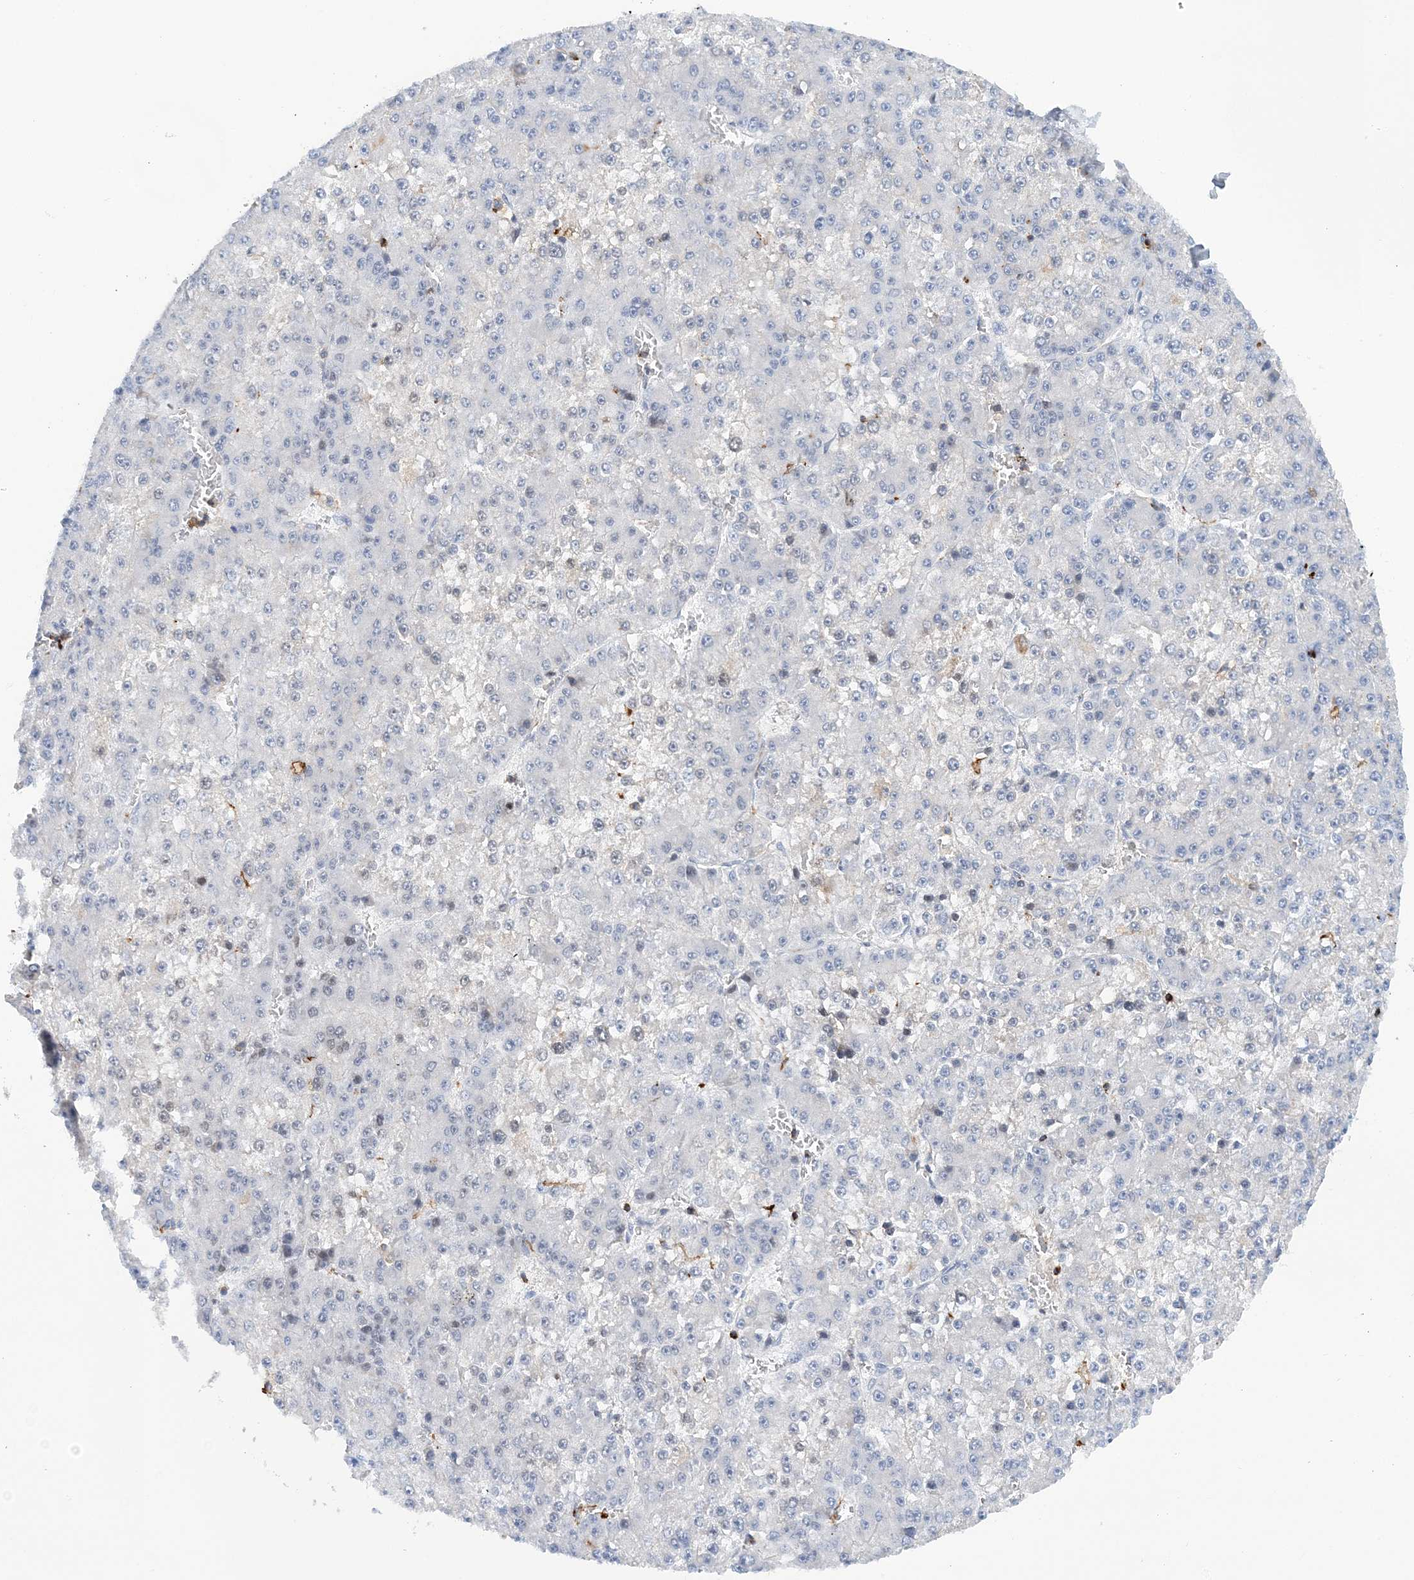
{"staining": {"intensity": "negative", "quantity": "none", "location": "none"}, "tissue": "liver cancer", "cell_type": "Tumor cells", "image_type": "cancer", "snomed": [{"axis": "morphology", "description": "Carcinoma, Hepatocellular, NOS"}, {"axis": "topography", "description": "Liver"}], "caption": "Hepatocellular carcinoma (liver) stained for a protein using IHC shows no staining tumor cells.", "gene": "PRMT9", "patient": {"sex": "female", "age": 73}}